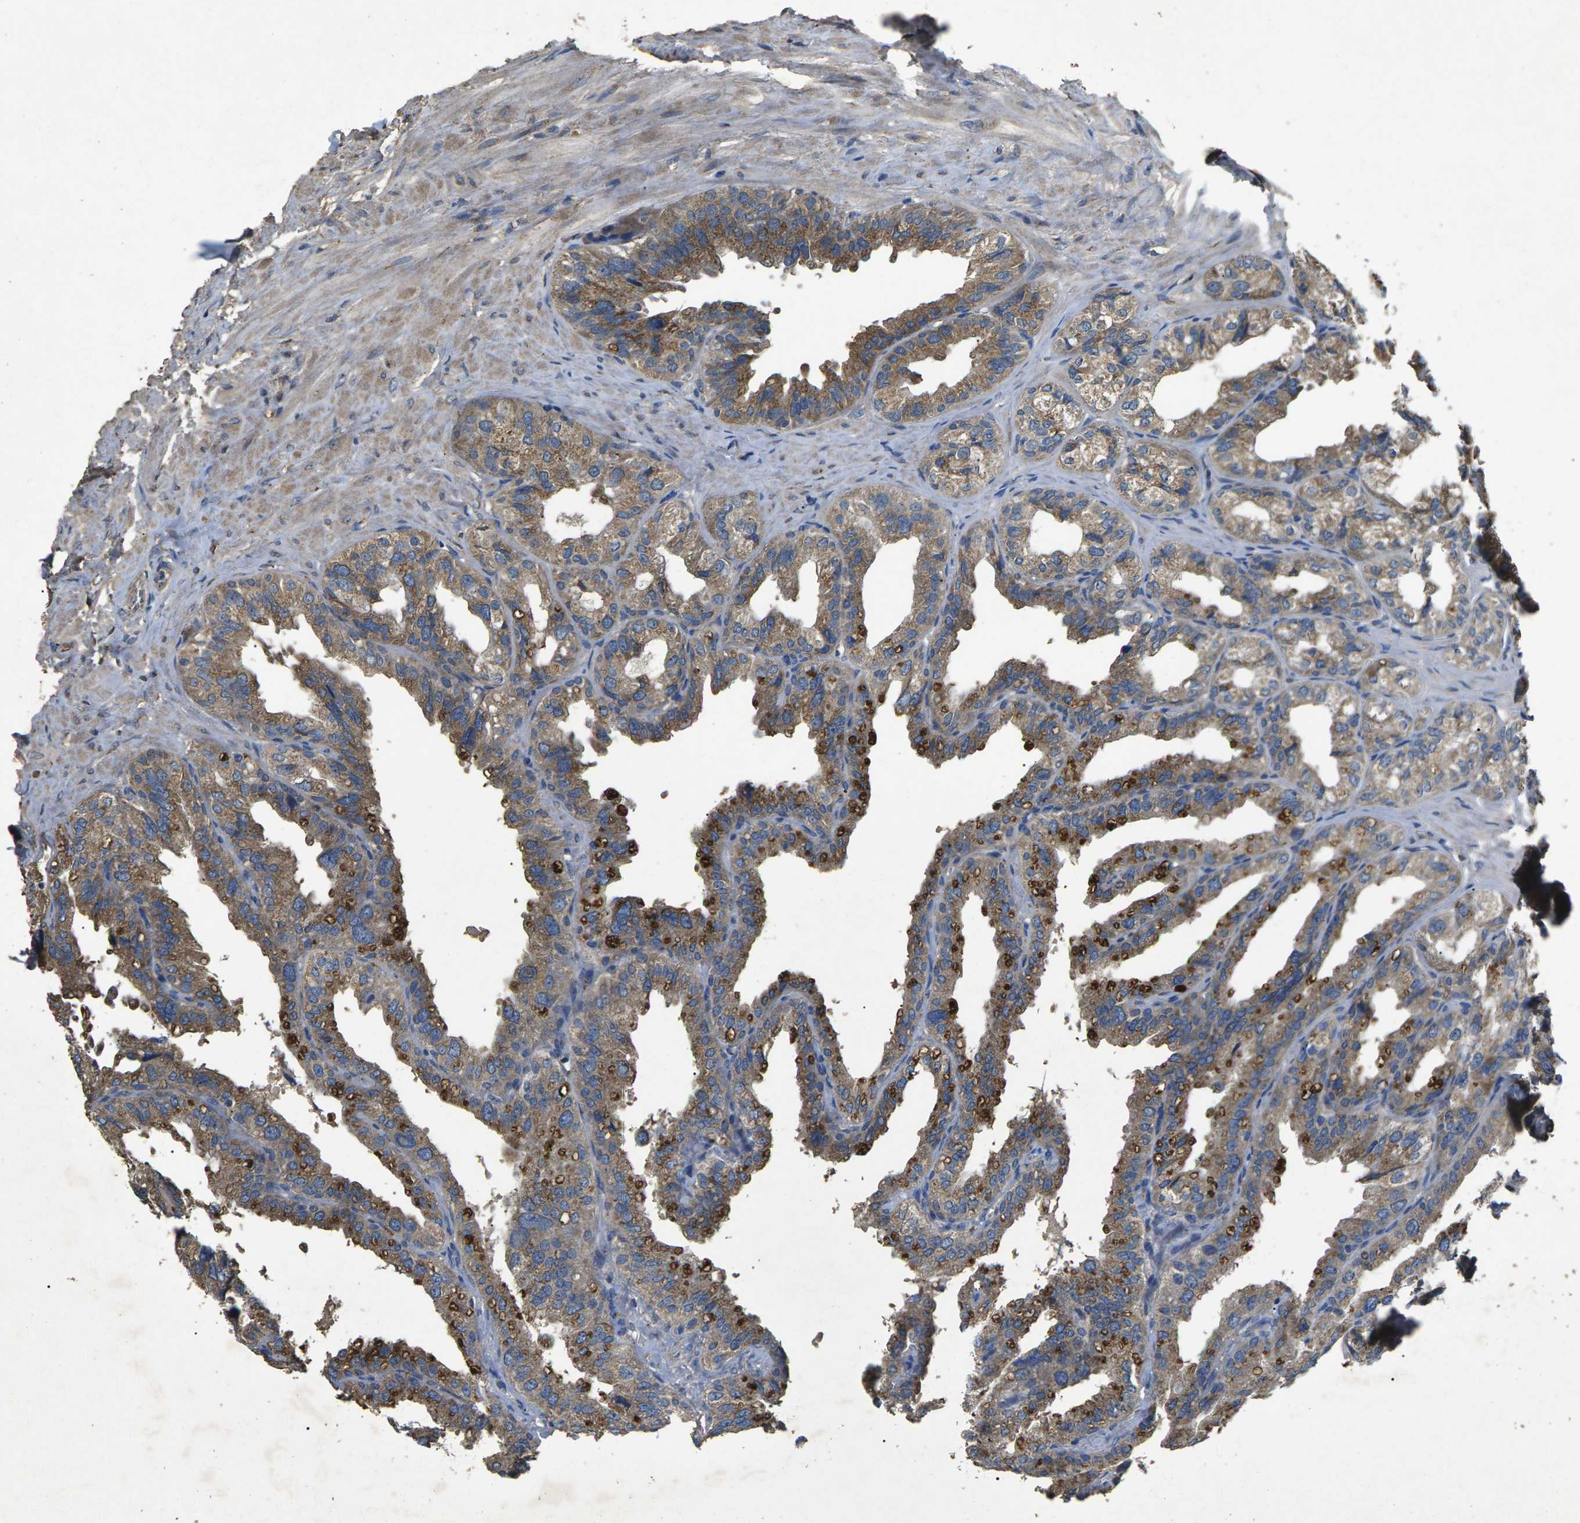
{"staining": {"intensity": "moderate", "quantity": ">75%", "location": "cytoplasmic/membranous"}, "tissue": "seminal vesicle", "cell_type": "Glandular cells", "image_type": "normal", "snomed": [{"axis": "morphology", "description": "Normal tissue, NOS"}, {"axis": "topography", "description": "Seminal veicle"}], "caption": "This photomicrograph displays immunohistochemistry (IHC) staining of unremarkable seminal vesicle, with medium moderate cytoplasmic/membranous positivity in about >75% of glandular cells.", "gene": "B4GAT1", "patient": {"sex": "male", "age": 68}}